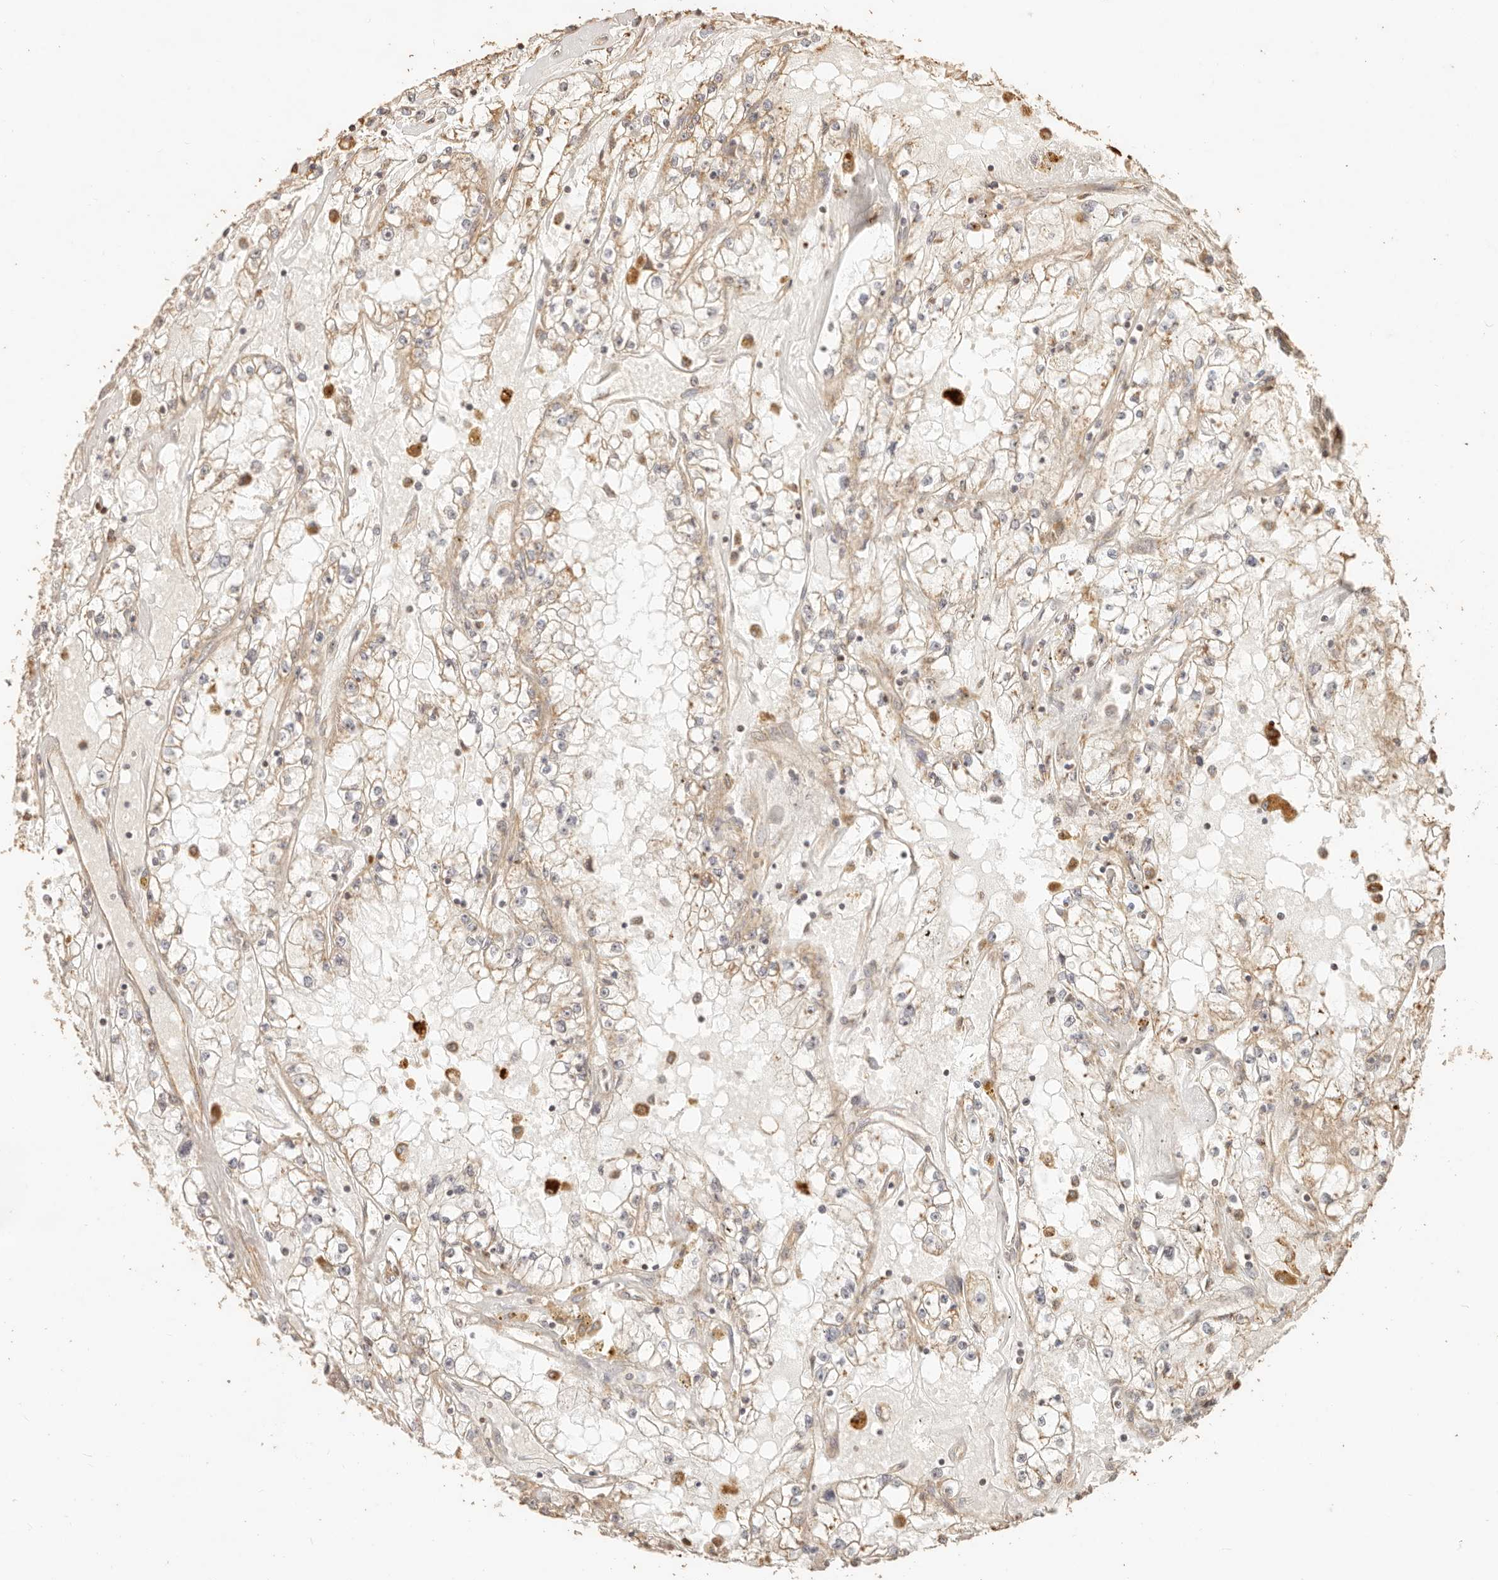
{"staining": {"intensity": "weak", "quantity": "25%-75%", "location": "cytoplasmic/membranous"}, "tissue": "renal cancer", "cell_type": "Tumor cells", "image_type": "cancer", "snomed": [{"axis": "morphology", "description": "Adenocarcinoma, NOS"}, {"axis": "topography", "description": "Kidney"}], "caption": "Protein analysis of renal cancer tissue displays weak cytoplasmic/membranous positivity in approximately 25%-75% of tumor cells.", "gene": "PTPN22", "patient": {"sex": "male", "age": 56}}